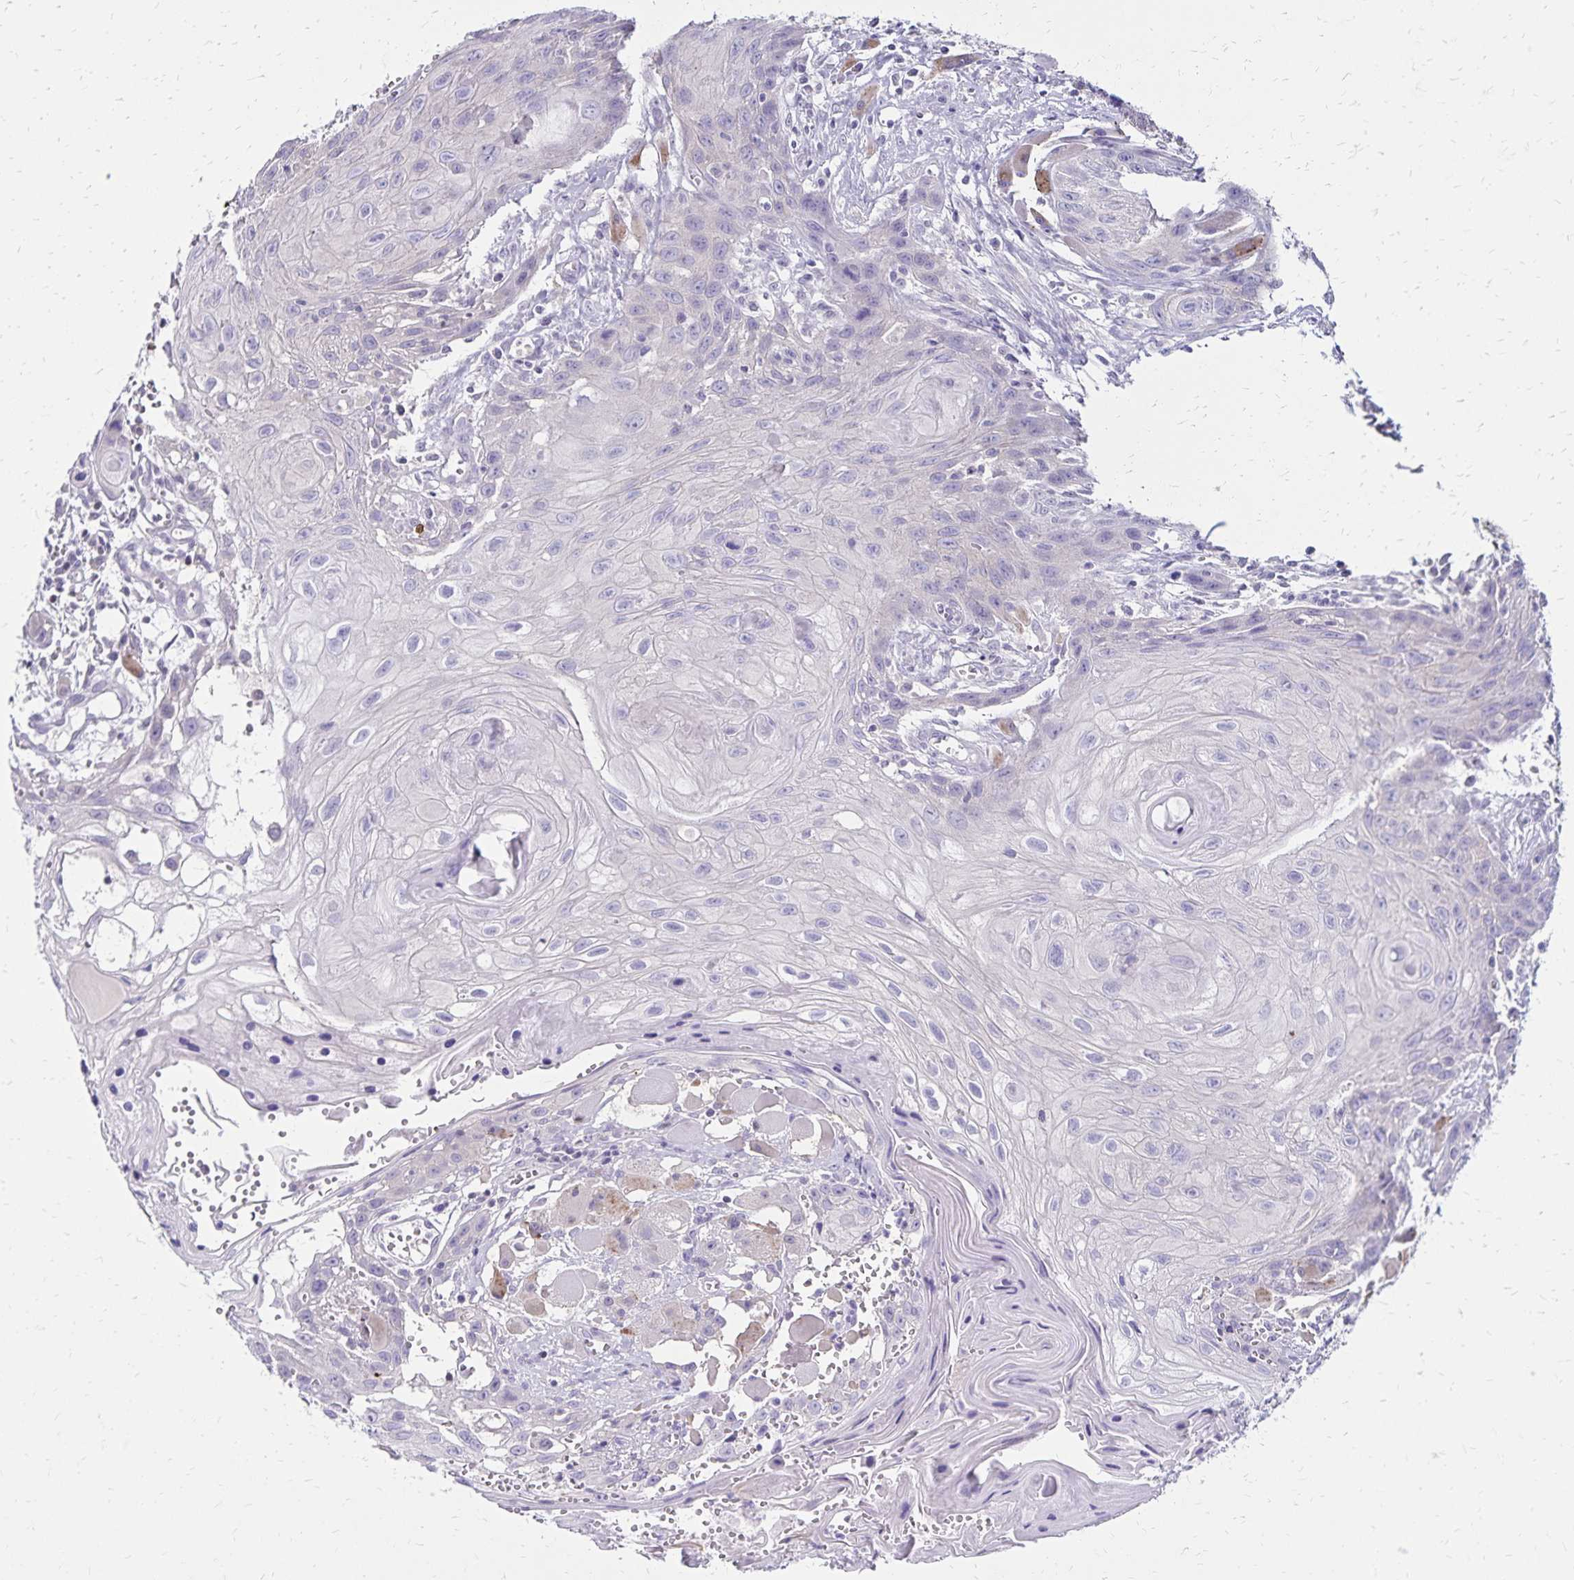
{"staining": {"intensity": "negative", "quantity": "none", "location": "none"}, "tissue": "head and neck cancer", "cell_type": "Tumor cells", "image_type": "cancer", "snomed": [{"axis": "morphology", "description": "Squamous cell carcinoma, NOS"}, {"axis": "topography", "description": "Oral tissue"}, {"axis": "topography", "description": "Head-Neck"}], "caption": "DAB immunohistochemical staining of human head and neck cancer (squamous cell carcinoma) displays no significant expression in tumor cells.", "gene": "SH3GL3", "patient": {"sex": "male", "age": 58}}